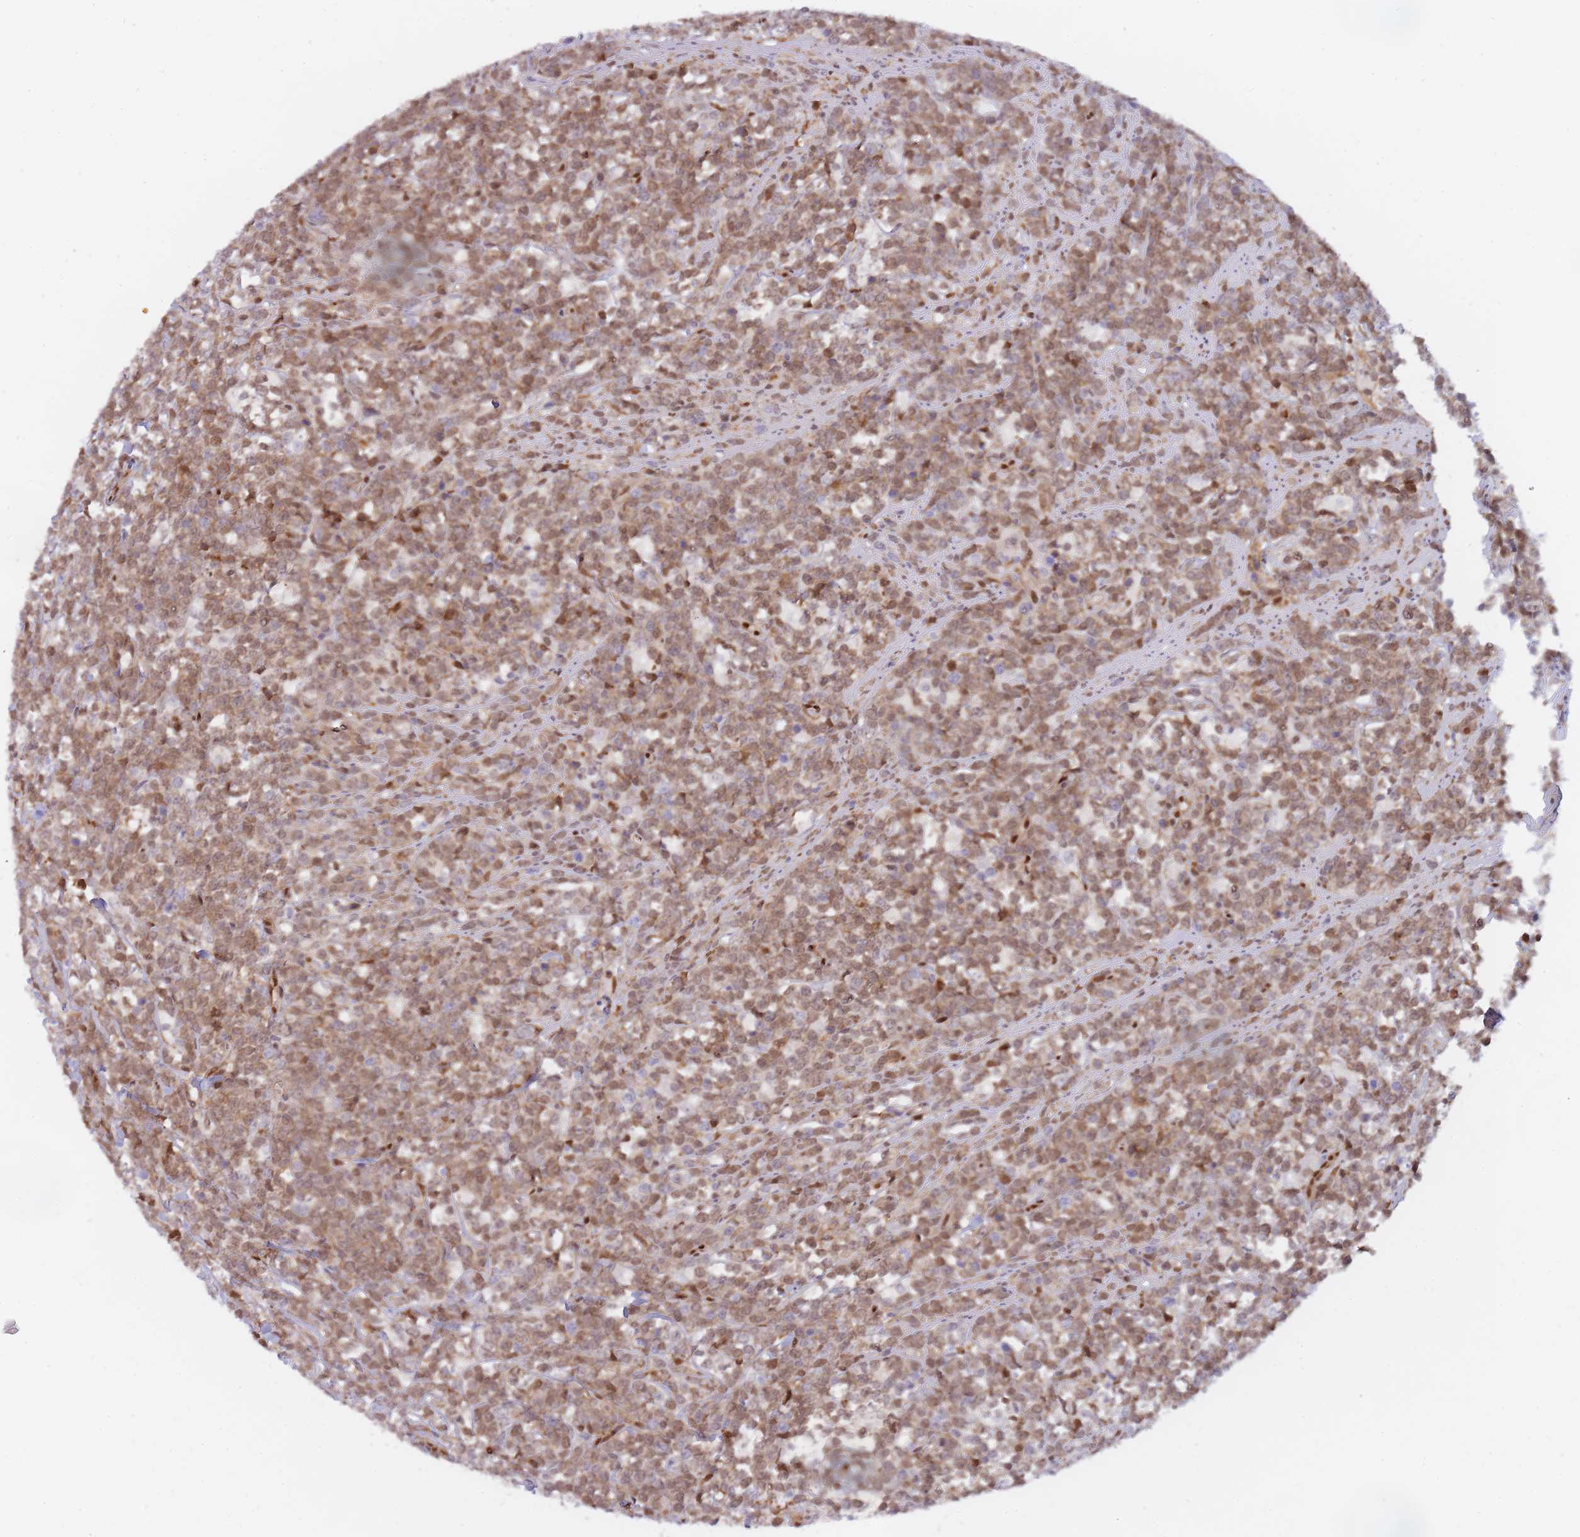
{"staining": {"intensity": "moderate", "quantity": ">75%", "location": "cytoplasmic/membranous,nuclear"}, "tissue": "lymphoma", "cell_type": "Tumor cells", "image_type": "cancer", "snomed": [{"axis": "morphology", "description": "Malignant lymphoma, non-Hodgkin's type, High grade"}, {"axis": "topography", "description": "Small intestine"}, {"axis": "topography", "description": "Colon"}], "caption": "Malignant lymphoma, non-Hodgkin's type (high-grade) stained with immunohistochemistry shows moderate cytoplasmic/membranous and nuclear positivity in approximately >75% of tumor cells.", "gene": "NSFL1C", "patient": {"sex": "male", "age": 8}}